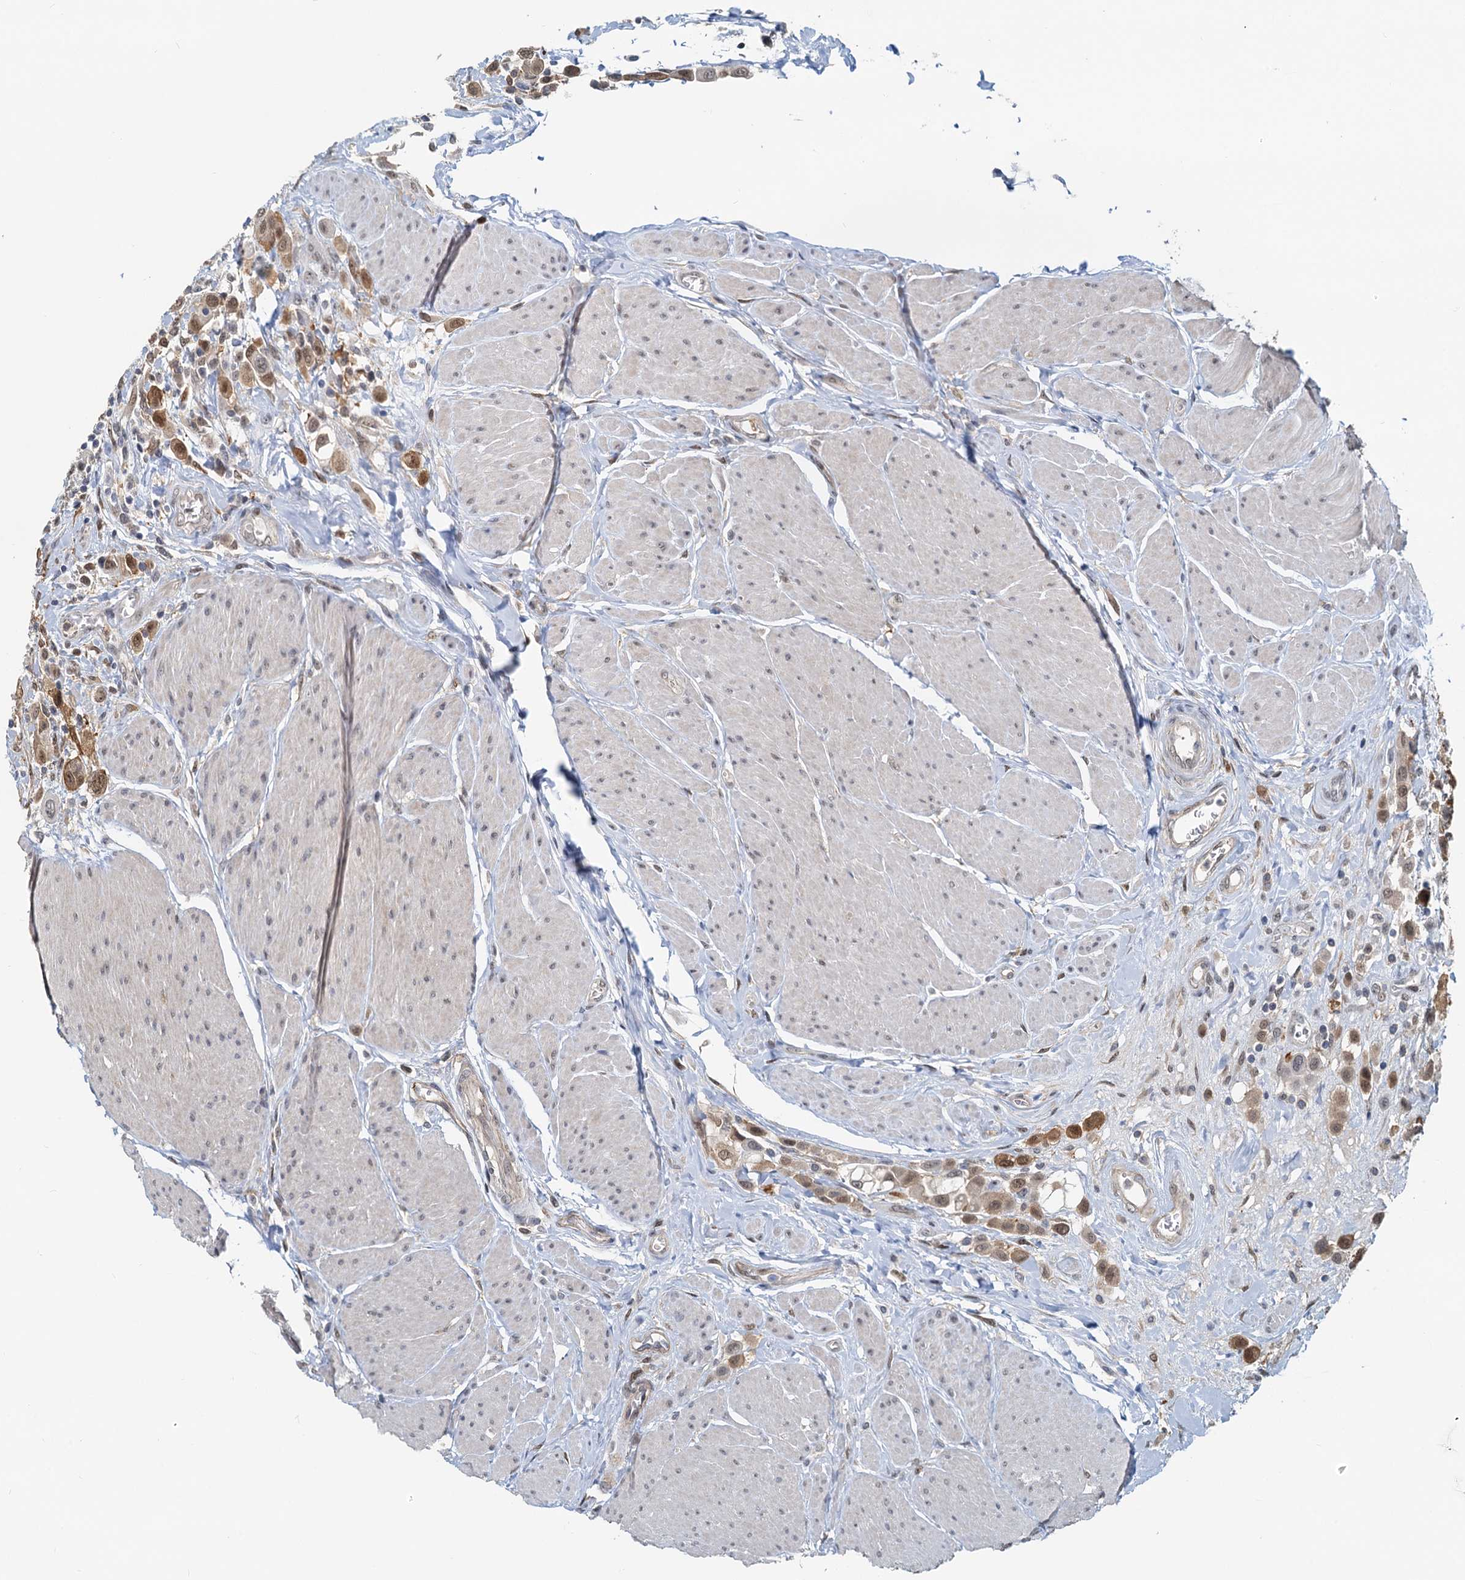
{"staining": {"intensity": "moderate", "quantity": ">75%", "location": "cytoplasmic/membranous,nuclear"}, "tissue": "urothelial cancer", "cell_type": "Tumor cells", "image_type": "cancer", "snomed": [{"axis": "morphology", "description": "Urothelial carcinoma, High grade"}, {"axis": "topography", "description": "Urinary bladder"}], "caption": "Tumor cells display medium levels of moderate cytoplasmic/membranous and nuclear staining in about >75% of cells in human urothelial cancer.", "gene": "SPINDOC", "patient": {"sex": "male", "age": 50}}